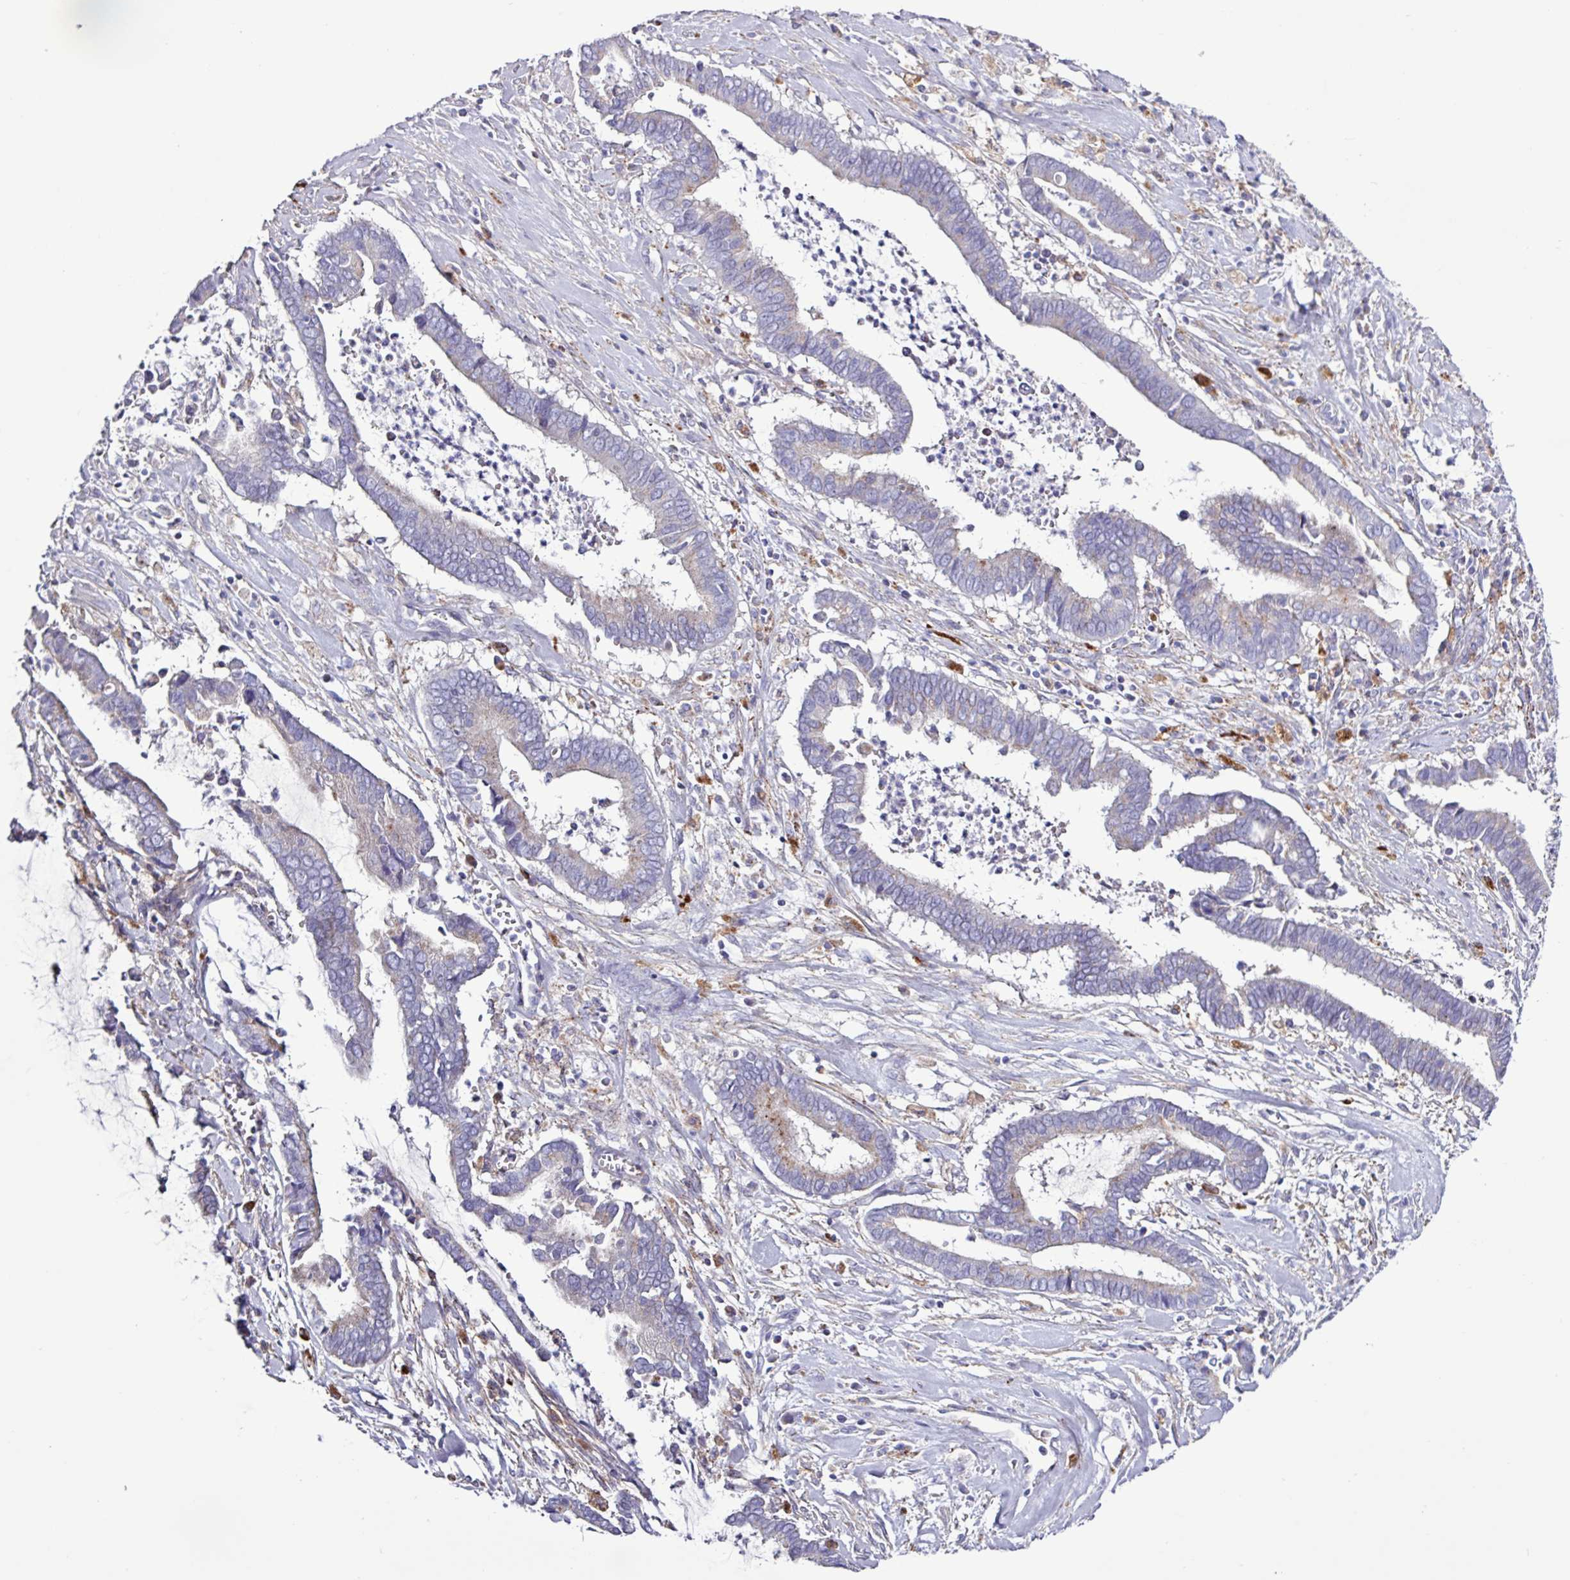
{"staining": {"intensity": "weak", "quantity": "<25%", "location": "cytoplasmic/membranous"}, "tissue": "cervical cancer", "cell_type": "Tumor cells", "image_type": "cancer", "snomed": [{"axis": "morphology", "description": "Adenocarcinoma, NOS"}, {"axis": "topography", "description": "Cervix"}], "caption": "A photomicrograph of human cervical adenocarcinoma is negative for staining in tumor cells.", "gene": "AMIGO2", "patient": {"sex": "female", "age": 44}}